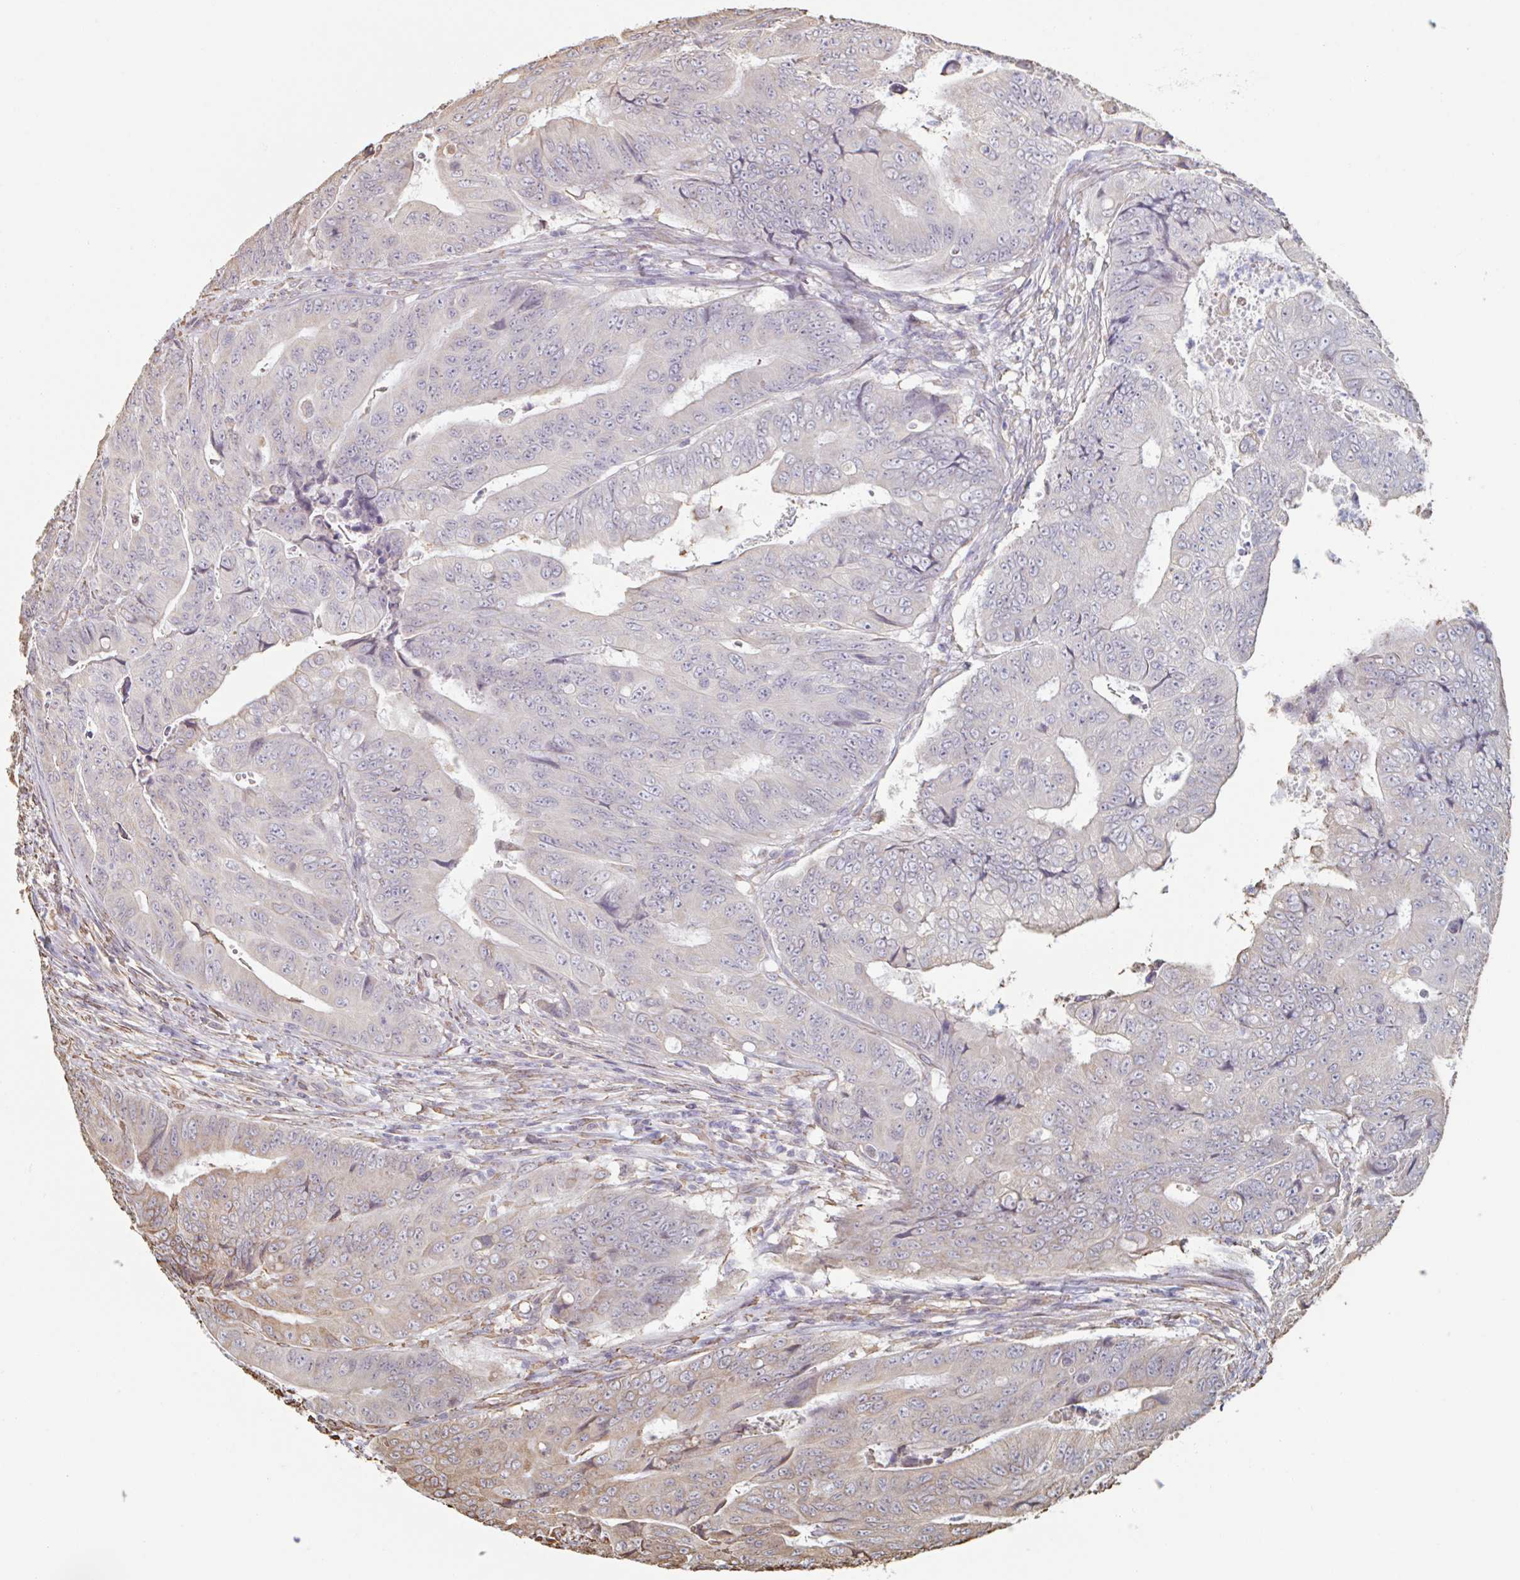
{"staining": {"intensity": "moderate", "quantity": "25%-75%", "location": "cytoplasmic/membranous"}, "tissue": "colorectal cancer", "cell_type": "Tumor cells", "image_type": "cancer", "snomed": [{"axis": "morphology", "description": "Adenocarcinoma, NOS"}, {"axis": "topography", "description": "Colon"}], "caption": "Approximately 25%-75% of tumor cells in colorectal cancer (adenocarcinoma) exhibit moderate cytoplasmic/membranous protein staining as visualized by brown immunohistochemical staining.", "gene": "RAB5IF", "patient": {"sex": "female", "age": 48}}